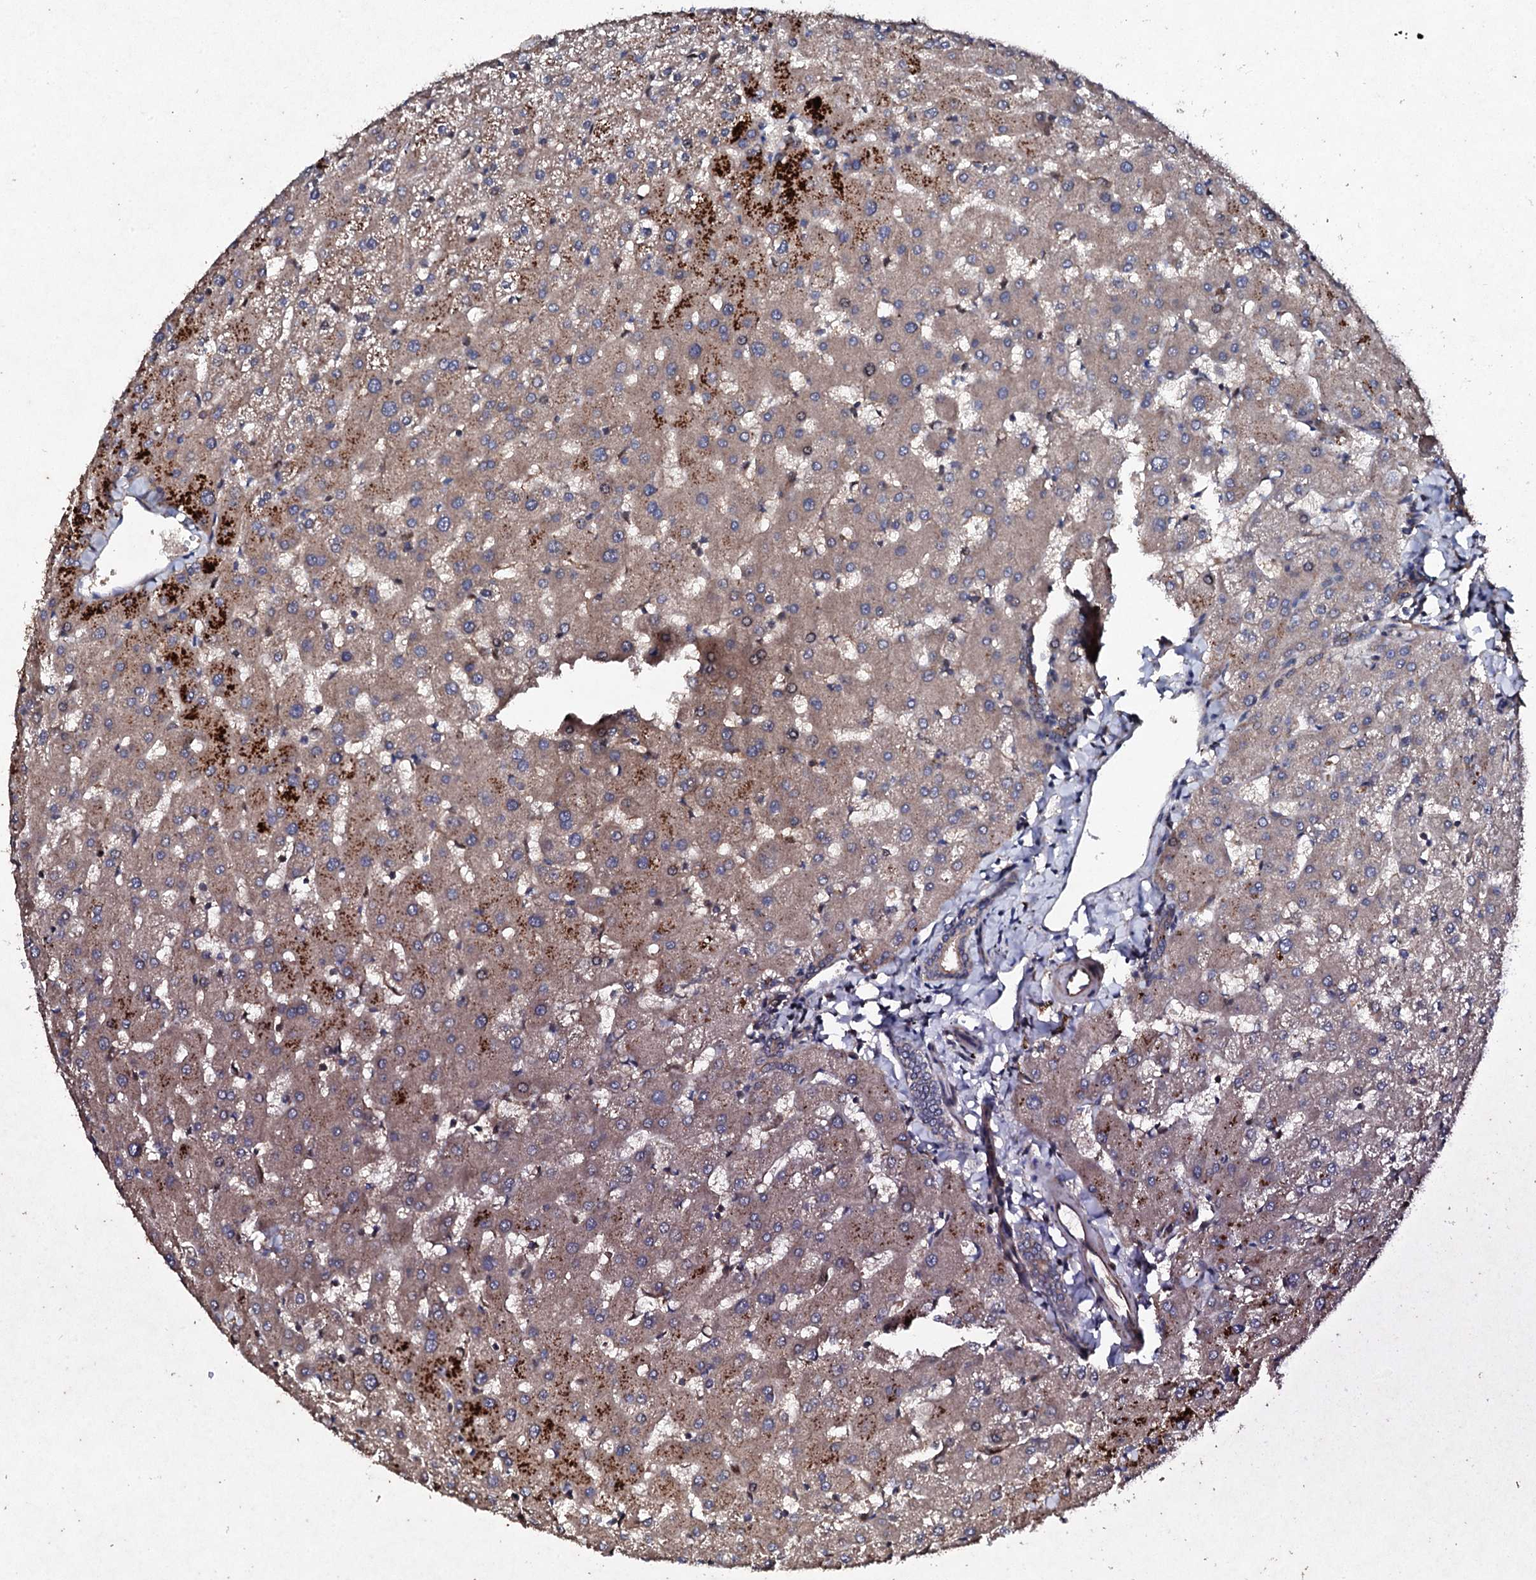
{"staining": {"intensity": "weak", "quantity": ">75%", "location": "cytoplasmic/membranous"}, "tissue": "liver", "cell_type": "Cholangiocytes", "image_type": "normal", "snomed": [{"axis": "morphology", "description": "Normal tissue, NOS"}, {"axis": "topography", "description": "Liver"}], "caption": "Protein expression analysis of benign liver displays weak cytoplasmic/membranous positivity in approximately >75% of cholangiocytes.", "gene": "MOCOS", "patient": {"sex": "female", "age": 63}}